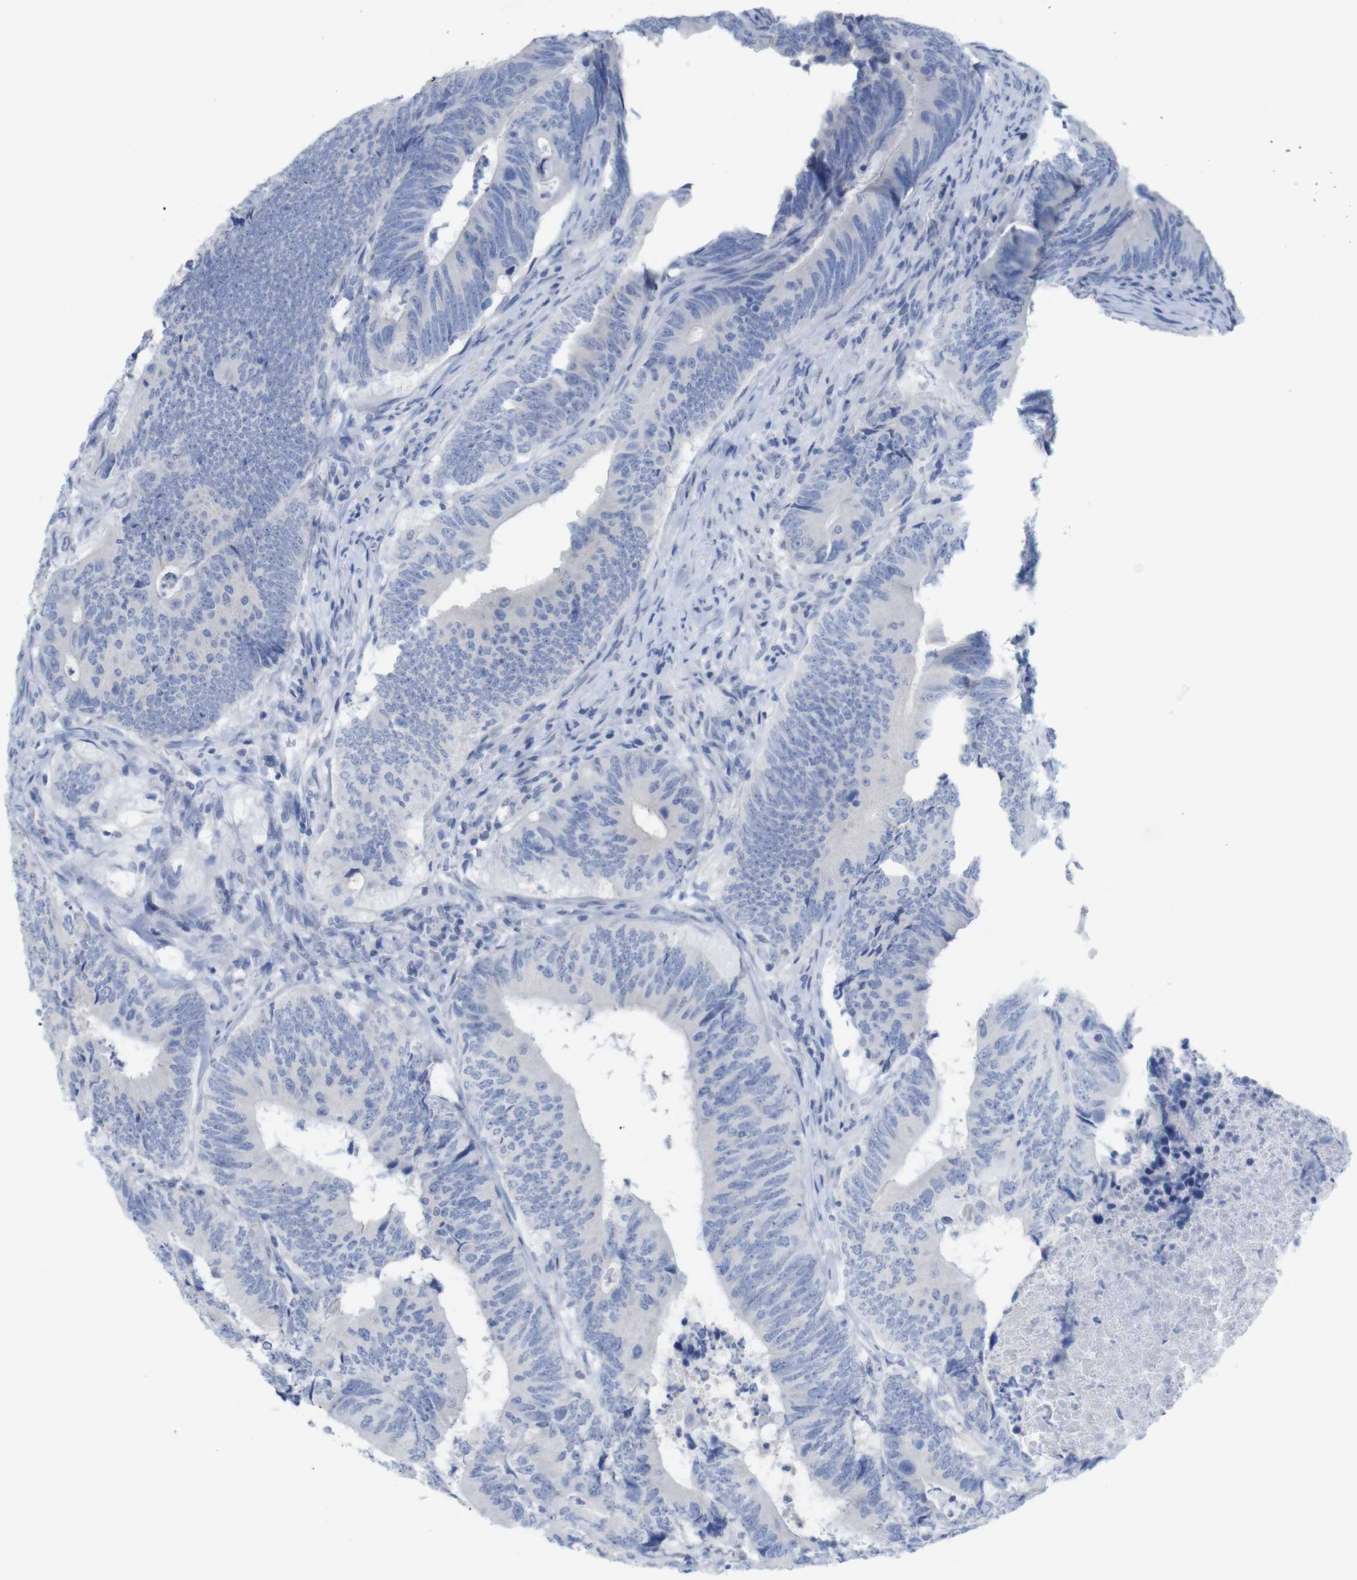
{"staining": {"intensity": "negative", "quantity": "none", "location": "none"}, "tissue": "colorectal cancer", "cell_type": "Tumor cells", "image_type": "cancer", "snomed": [{"axis": "morphology", "description": "Normal tissue, NOS"}, {"axis": "morphology", "description": "Adenocarcinoma, NOS"}, {"axis": "topography", "description": "Colon"}], "caption": "This is an immunohistochemistry photomicrograph of colorectal cancer (adenocarcinoma). There is no expression in tumor cells.", "gene": "PNMA1", "patient": {"sex": "male", "age": 56}}